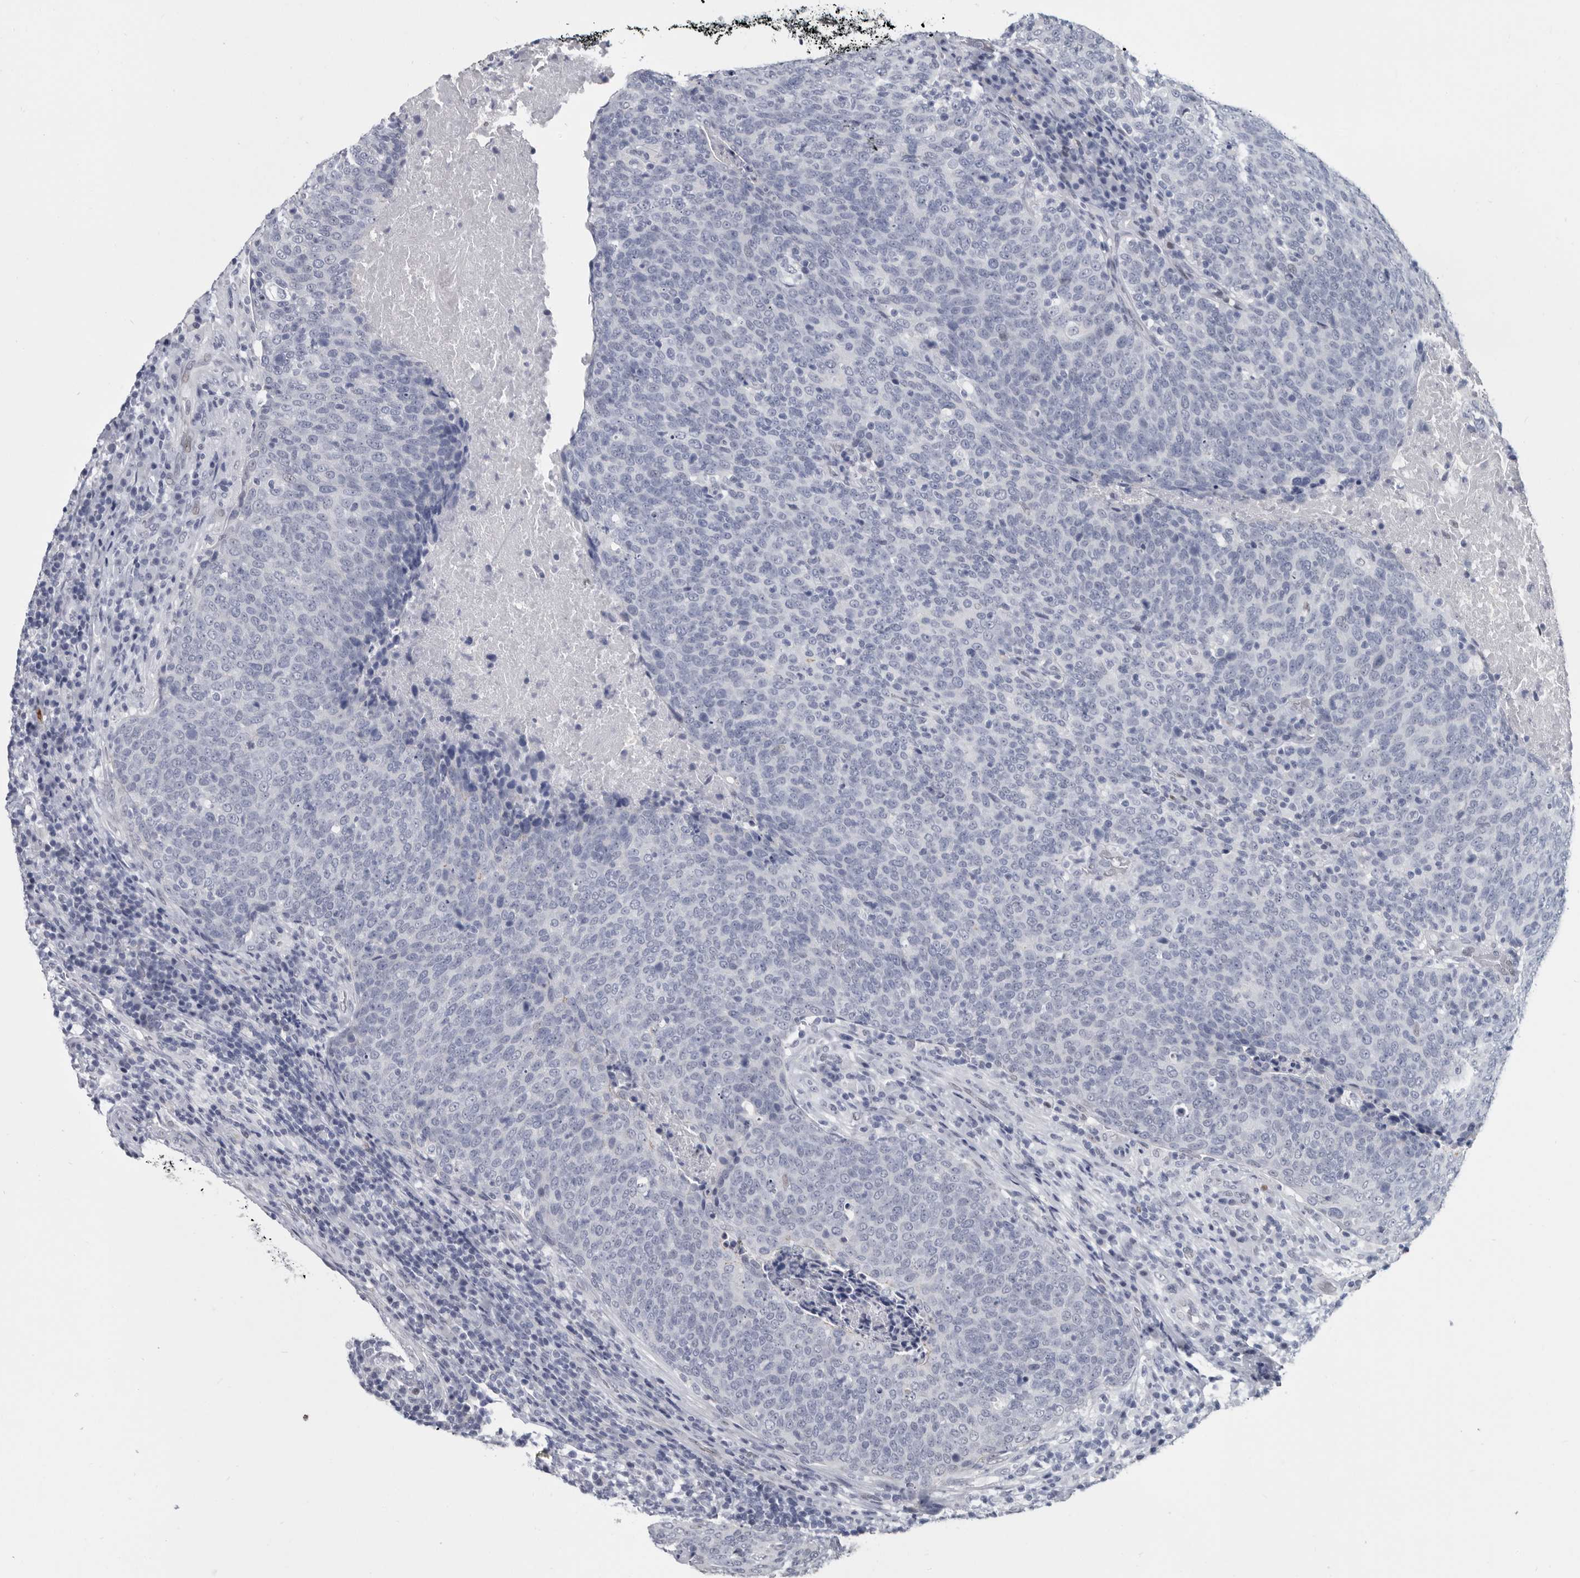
{"staining": {"intensity": "negative", "quantity": "none", "location": "none"}, "tissue": "head and neck cancer", "cell_type": "Tumor cells", "image_type": "cancer", "snomed": [{"axis": "morphology", "description": "Squamous cell carcinoma, NOS"}, {"axis": "morphology", "description": "Squamous cell carcinoma, metastatic, NOS"}, {"axis": "topography", "description": "Lymph node"}, {"axis": "topography", "description": "Head-Neck"}], "caption": "Human head and neck cancer stained for a protein using immunohistochemistry (IHC) displays no staining in tumor cells.", "gene": "WRAP73", "patient": {"sex": "male", "age": 62}}